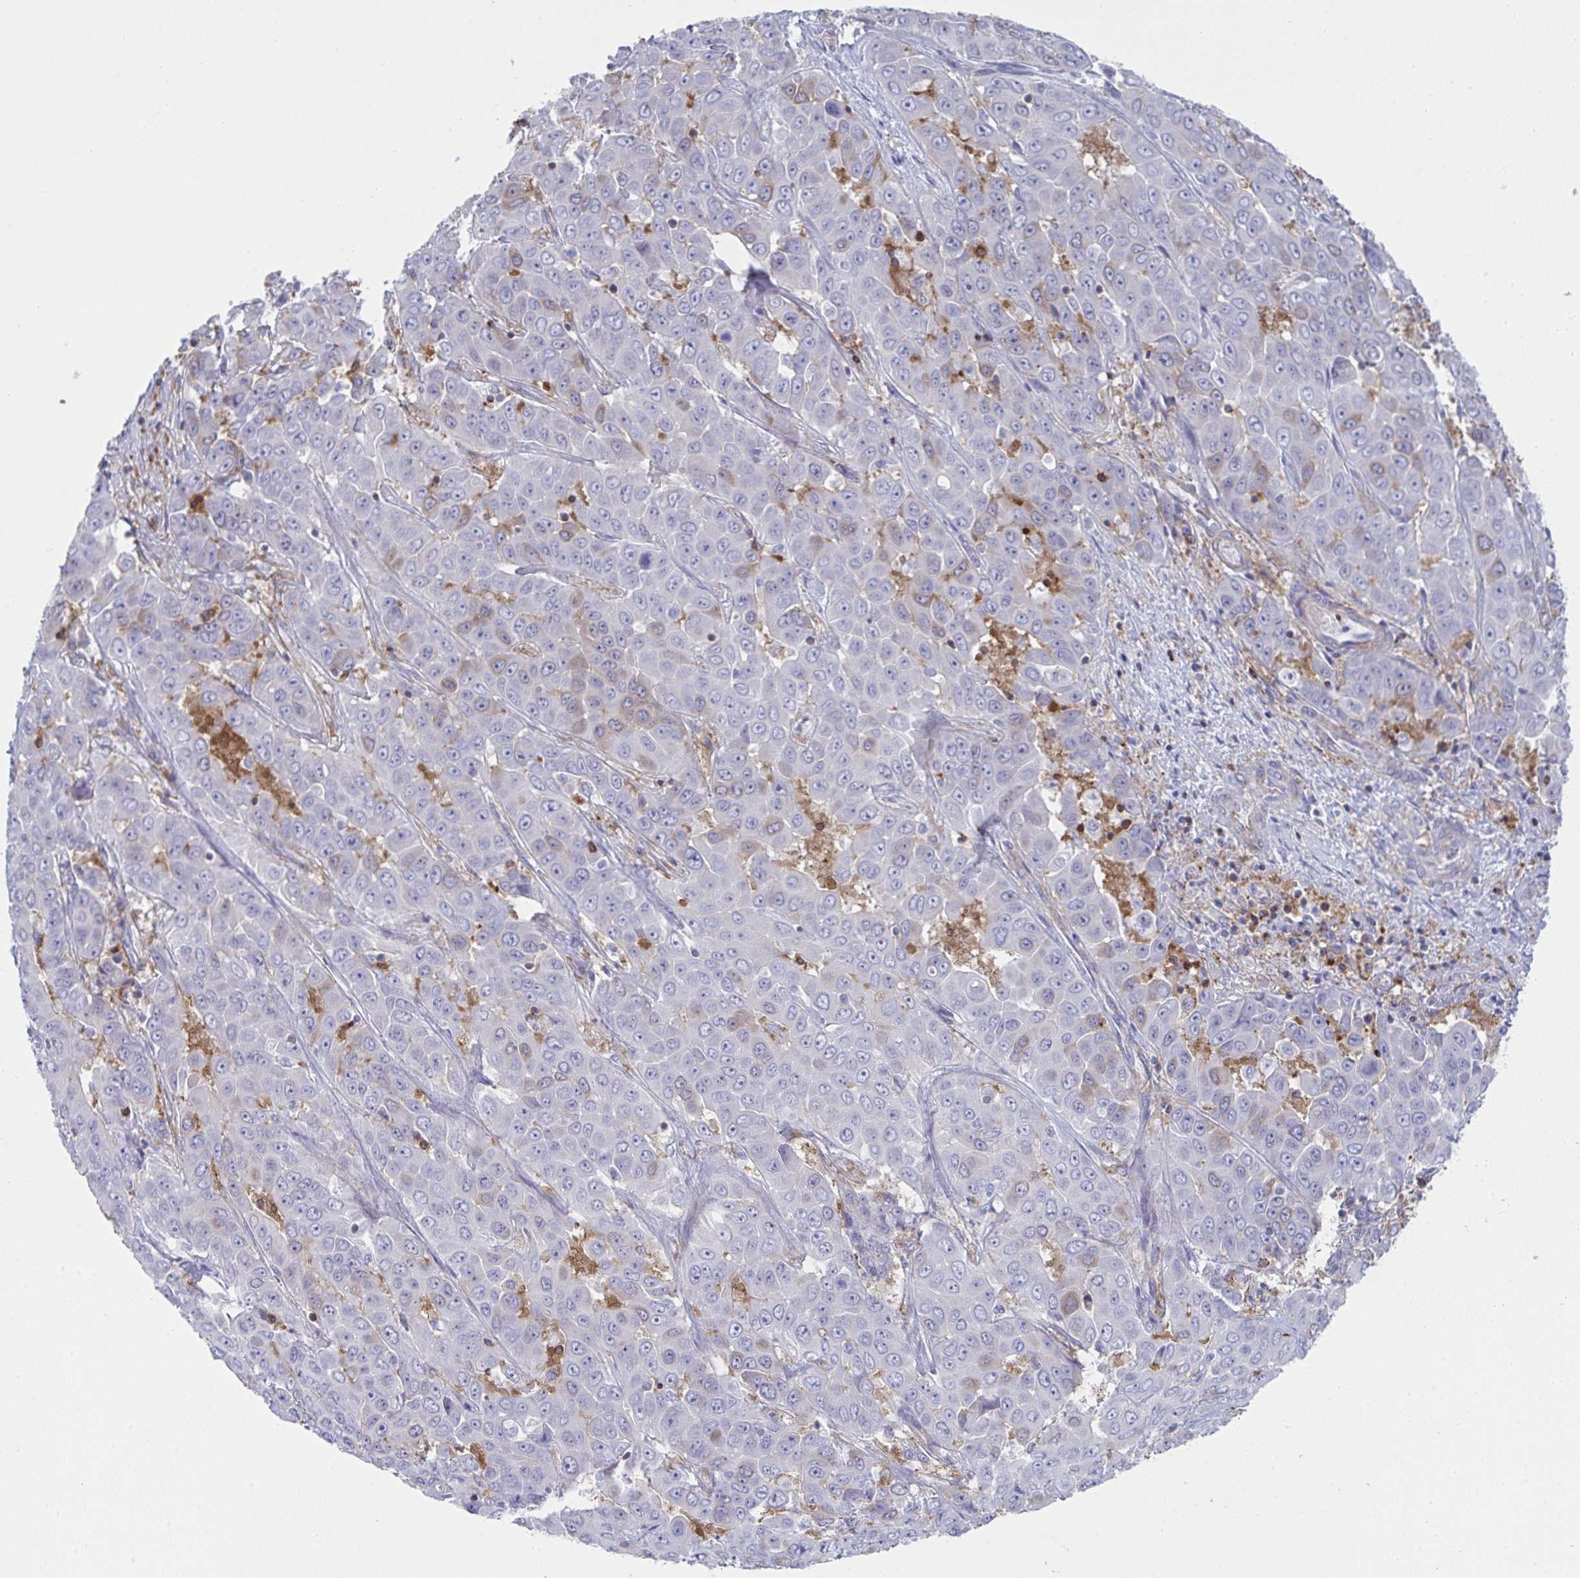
{"staining": {"intensity": "negative", "quantity": "none", "location": "none"}, "tissue": "liver cancer", "cell_type": "Tumor cells", "image_type": "cancer", "snomed": [{"axis": "morphology", "description": "Cholangiocarcinoma"}, {"axis": "topography", "description": "Liver"}], "caption": "This is a photomicrograph of IHC staining of cholangiocarcinoma (liver), which shows no staining in tumor cells. Nuclei are stained in blue.", "gene": "WNK1", "patient": {"sex": "female", "age": 52}}